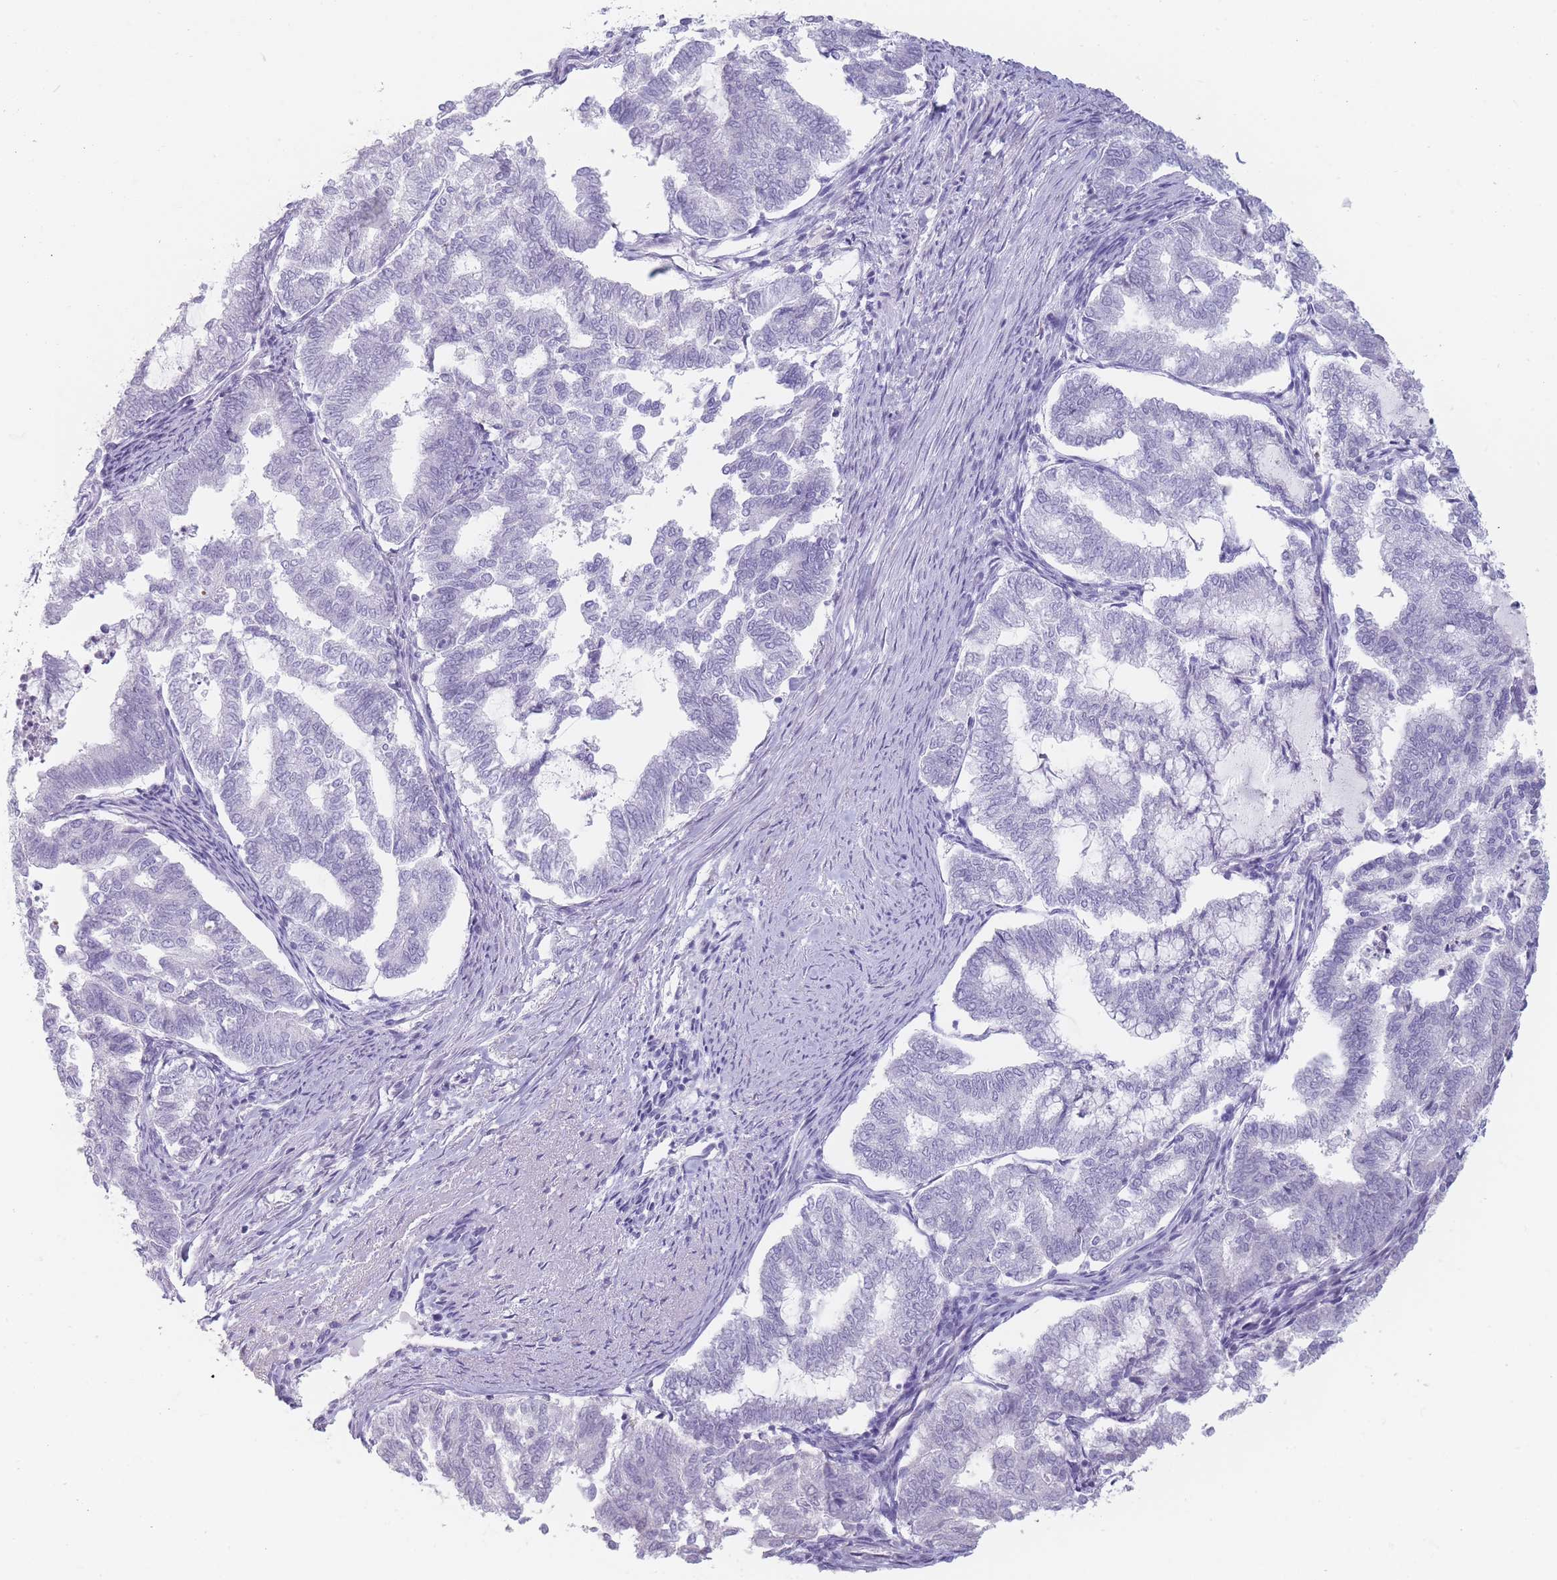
{"staining": {"intensity": "negative", "quantity": "none", "location": "none"}, "tissue": "endometrial cancer", "cell_type": "Tumor cells", "image_type": "cancer", "snomed": [{"axis": "morphology", "description": "Adenocarcinoma, NOS"}, {"axis": "topography", "description": "Endometrium"}], "caption": "Endometrial cancer (adenocarcinoma) was stained to show a protein in brown. There is no significant positivity in tumor cells.", "gene": "GPR12", "patient": {"sex": "female", "age": 79}}